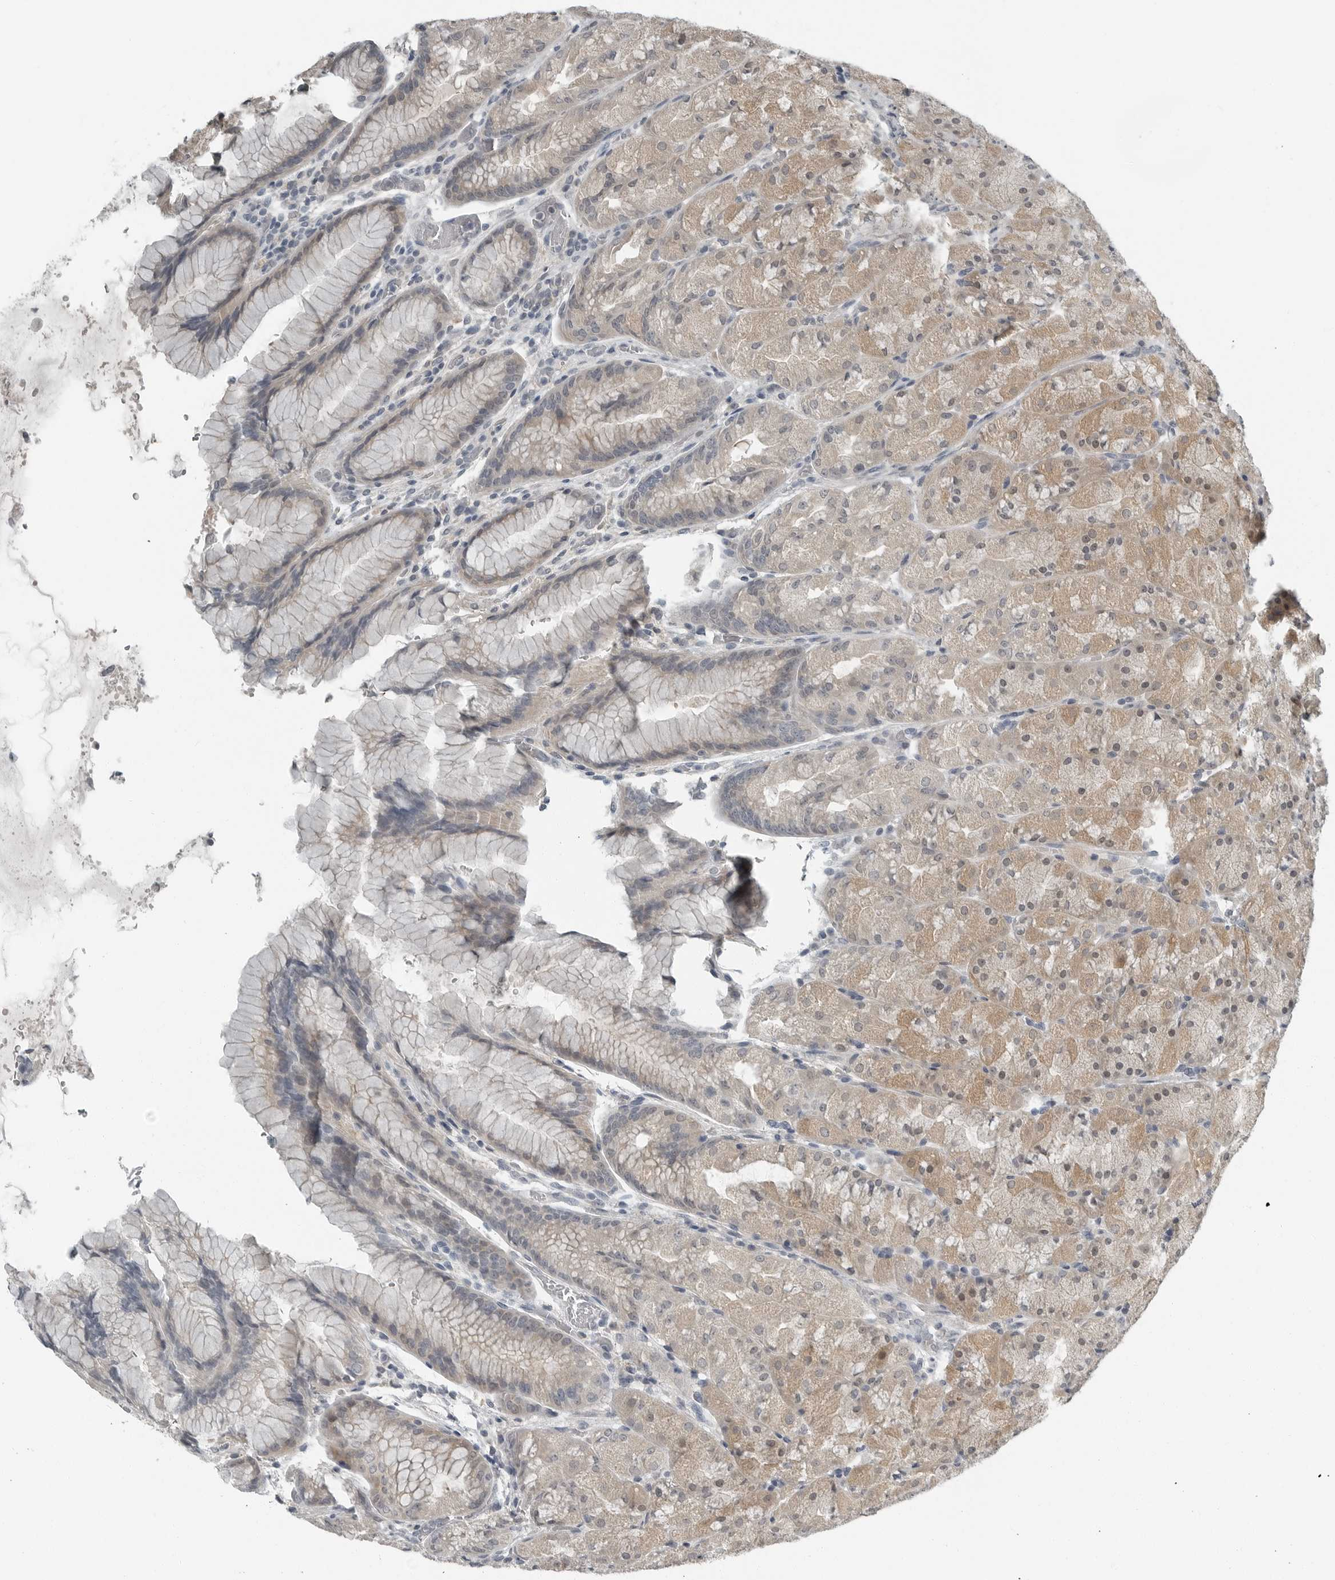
{"staining": {"intensity": "weak", "quantity": ">75%", "location": "cytoplasmic/membranous,nuclear"}, "tissue": "stomach", "cell_type": "Glandular cells", "image_type": "normal", "snomed": [{"axis": "morphology", "description": "Normal tissue, NOS"}, {"axis": "topography", "description": "Stomach, upper"}, {"axis": "topography", "description": "Stomach"}], "caption": "Immunohistochemistry micrograph of unremarkable stomach stained for a protein (brown), which shows low levels of weak cytoplasmic/membranous,nuclear staining in about >75% of glandular cells.", "gene": "ENSG00000286112", "patient": {"sex": "male", "age": 48}}